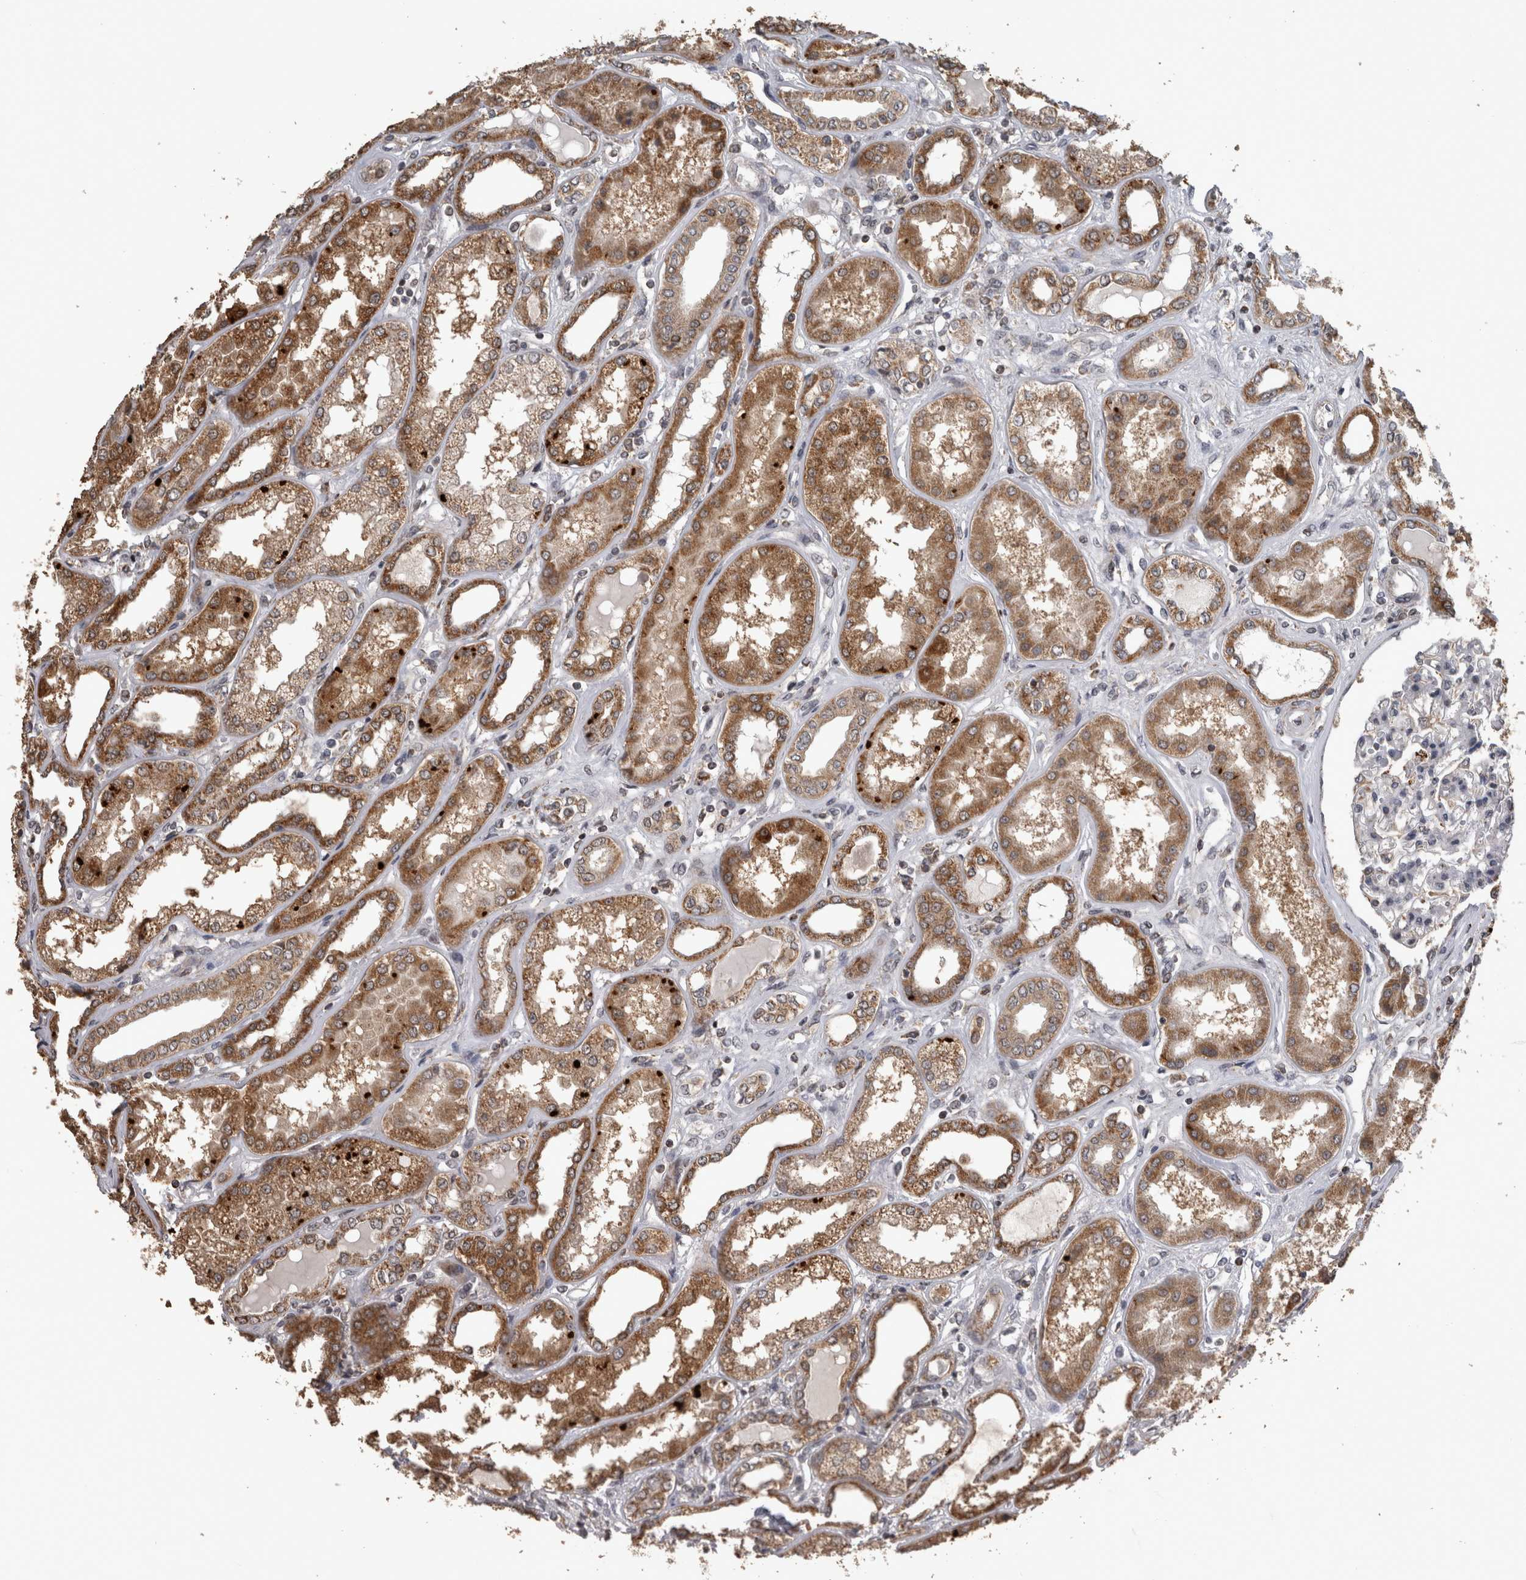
{"staining": {"intensity": "negative", "quantity": "none", "location": "none"}, "tissue": "kidney", "cell_type": "Cells in glomeruli", "image_type": "normal", "snomed": [{"axis": "morphology", "description": "Normal tissue, NOS"}, {"axis": "topography", "description": "Kidney"}], "caption": "IHC photomicrograph of normal kidney: human kidney stained with DAB (3,3'-diaminobenzidine) displays no significant protein expression in cells in glomeruli.", "gene": "OR2K2", "patient": {"sex": "female", "age": 56}}